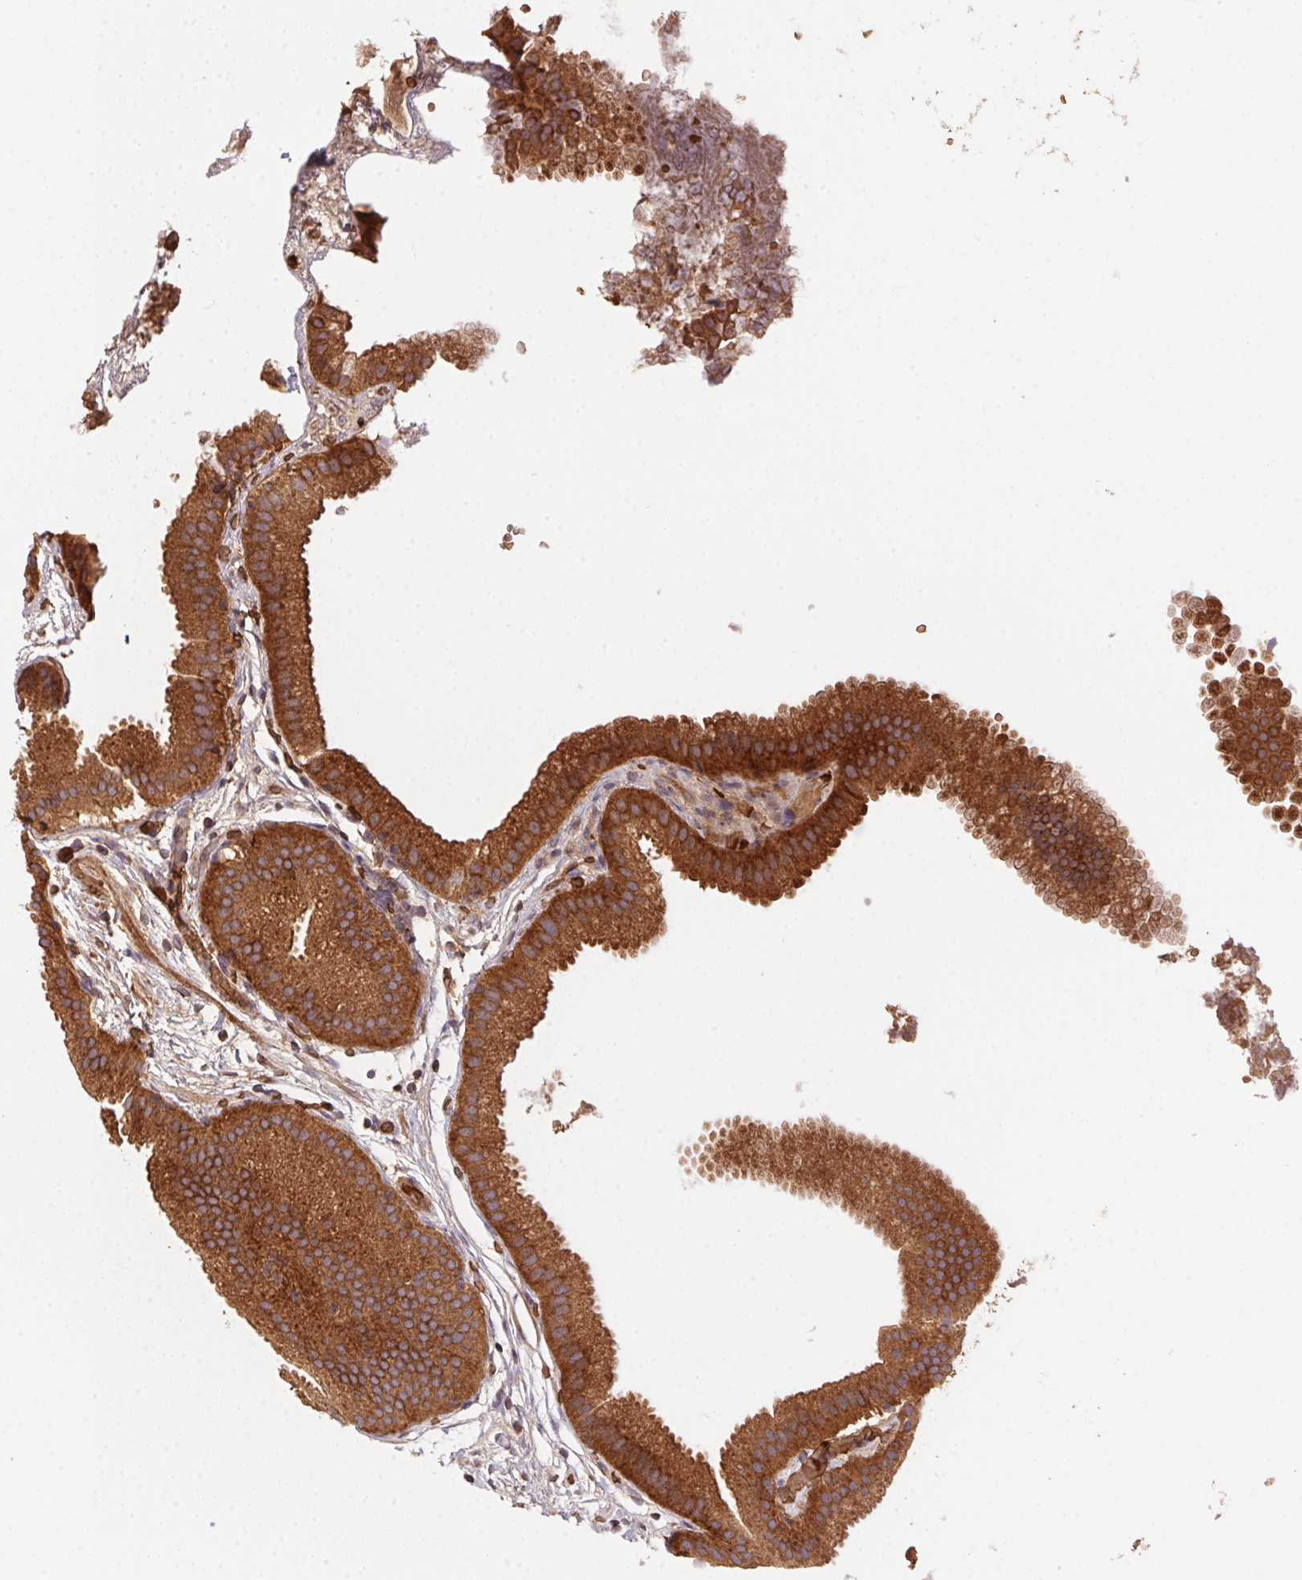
{"staining": {"intensity": "strong", "quantity": ">75%", "location": "cytoplasmic/membranous"}, "tissue": "gallbladder", "cell_type": "Glandular cells", "image_type": "normal", "snomed": [{"axis": "morphology", "description": "Normal tissue, NOS"}, {"axis": "topography", "description": "Gallbladder"}], "caption": "Immunohistochemistry (IHC) of normal gallbladder reveals high levels of strong cytoplasmic/membranous positivity in about >75% of glandular cells. Ihc stains the protein of interest in brown and the nuclei are stained blue.", "gene": "USE1", "patient": {"sex": "female", "age": 63}}